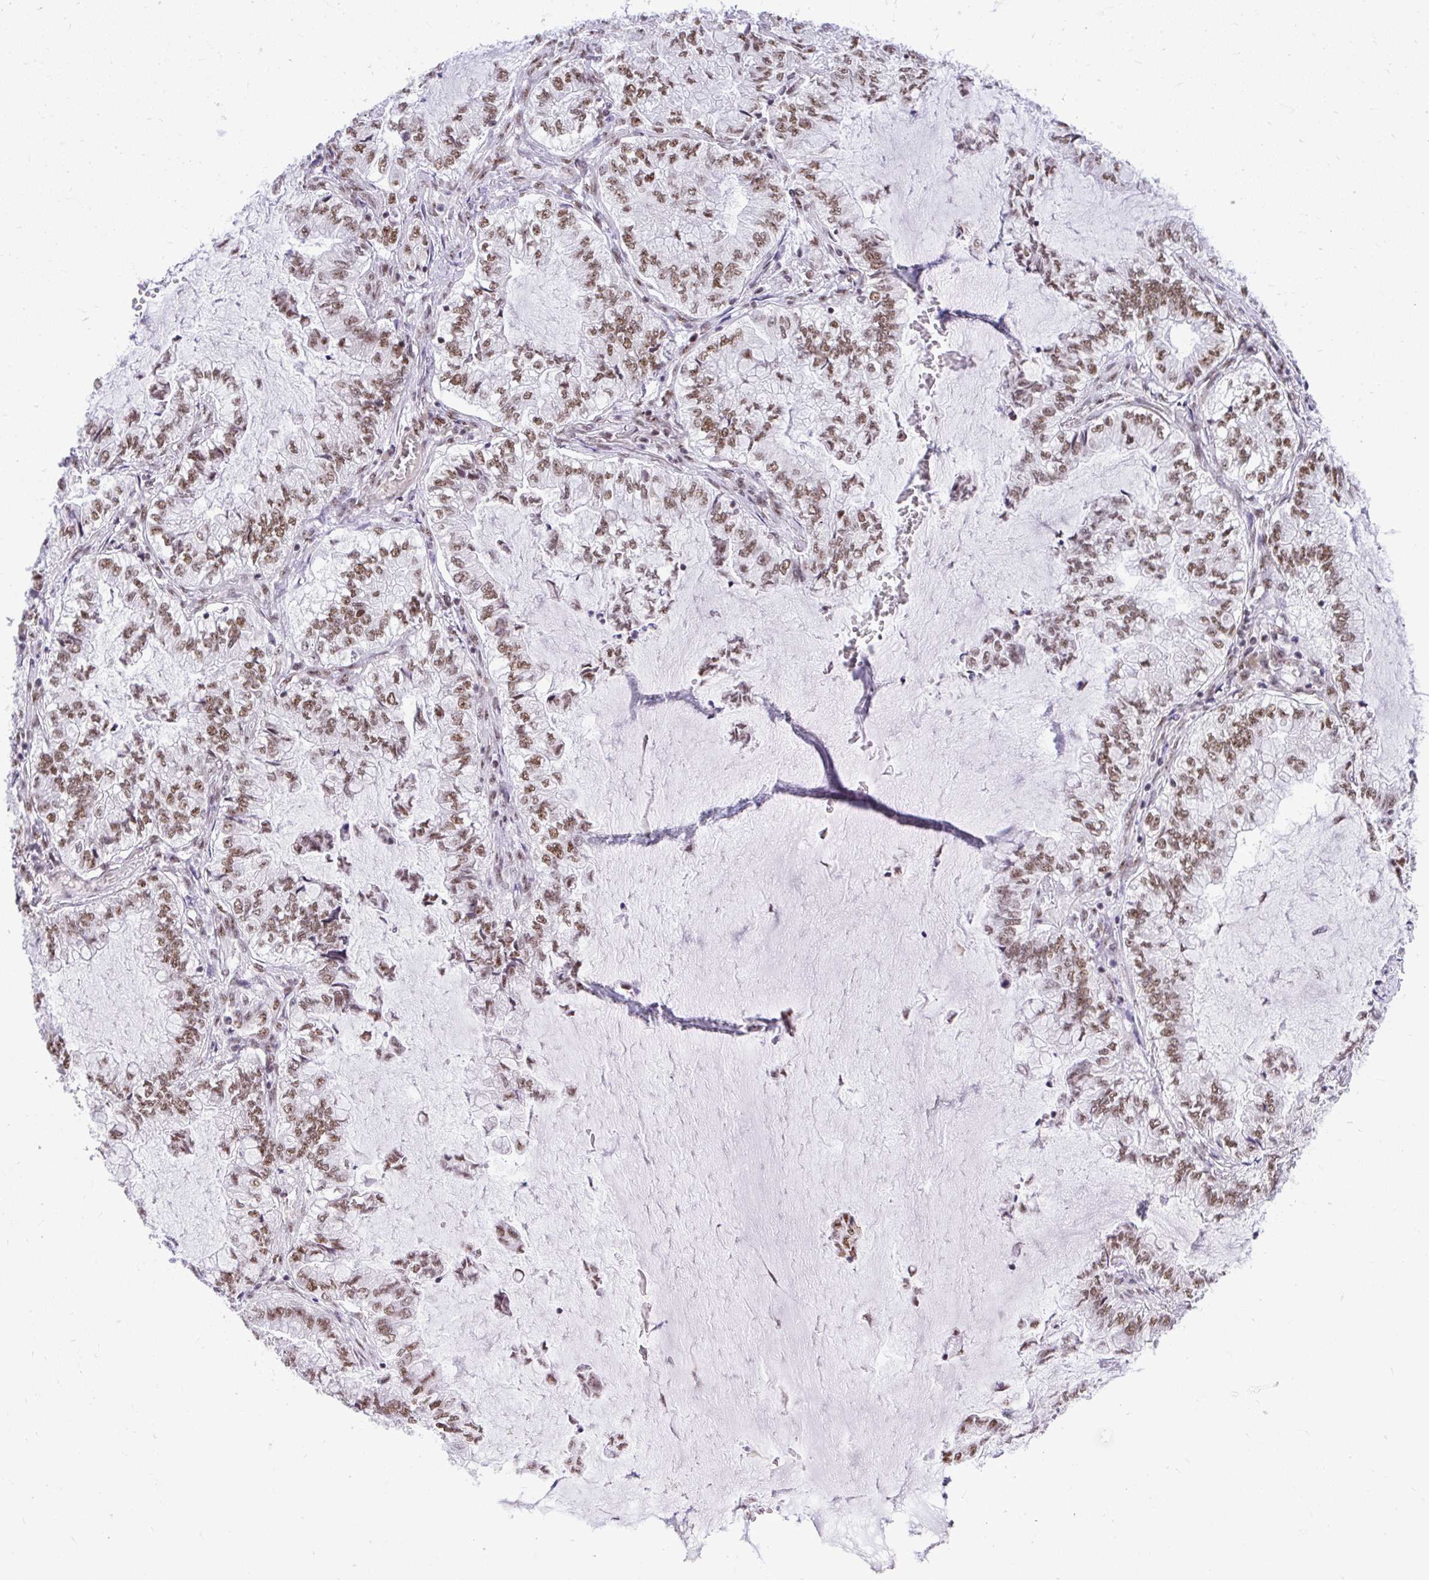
{"staining": {"intensity": "strong", "quantity": ">75%", "location": "nuclear"}, "tissue": "lung cancer", "cell_type": "Tumor cells", "image_type": "cancer", "snomed": [{"axis": "morphology", "description": "Adenocarcinoma, NOS"}, {"axis": "topography", "description": "Lymph node"}, {"axis": "topography", "description": "Lung"}], "caption": "Strong nuclear staining is appreciated in approximately >75% of tumor cells in lung adenocarcinoma.", "gene": "PRPF19", "patient": {"sex": "male", "age": 66}}